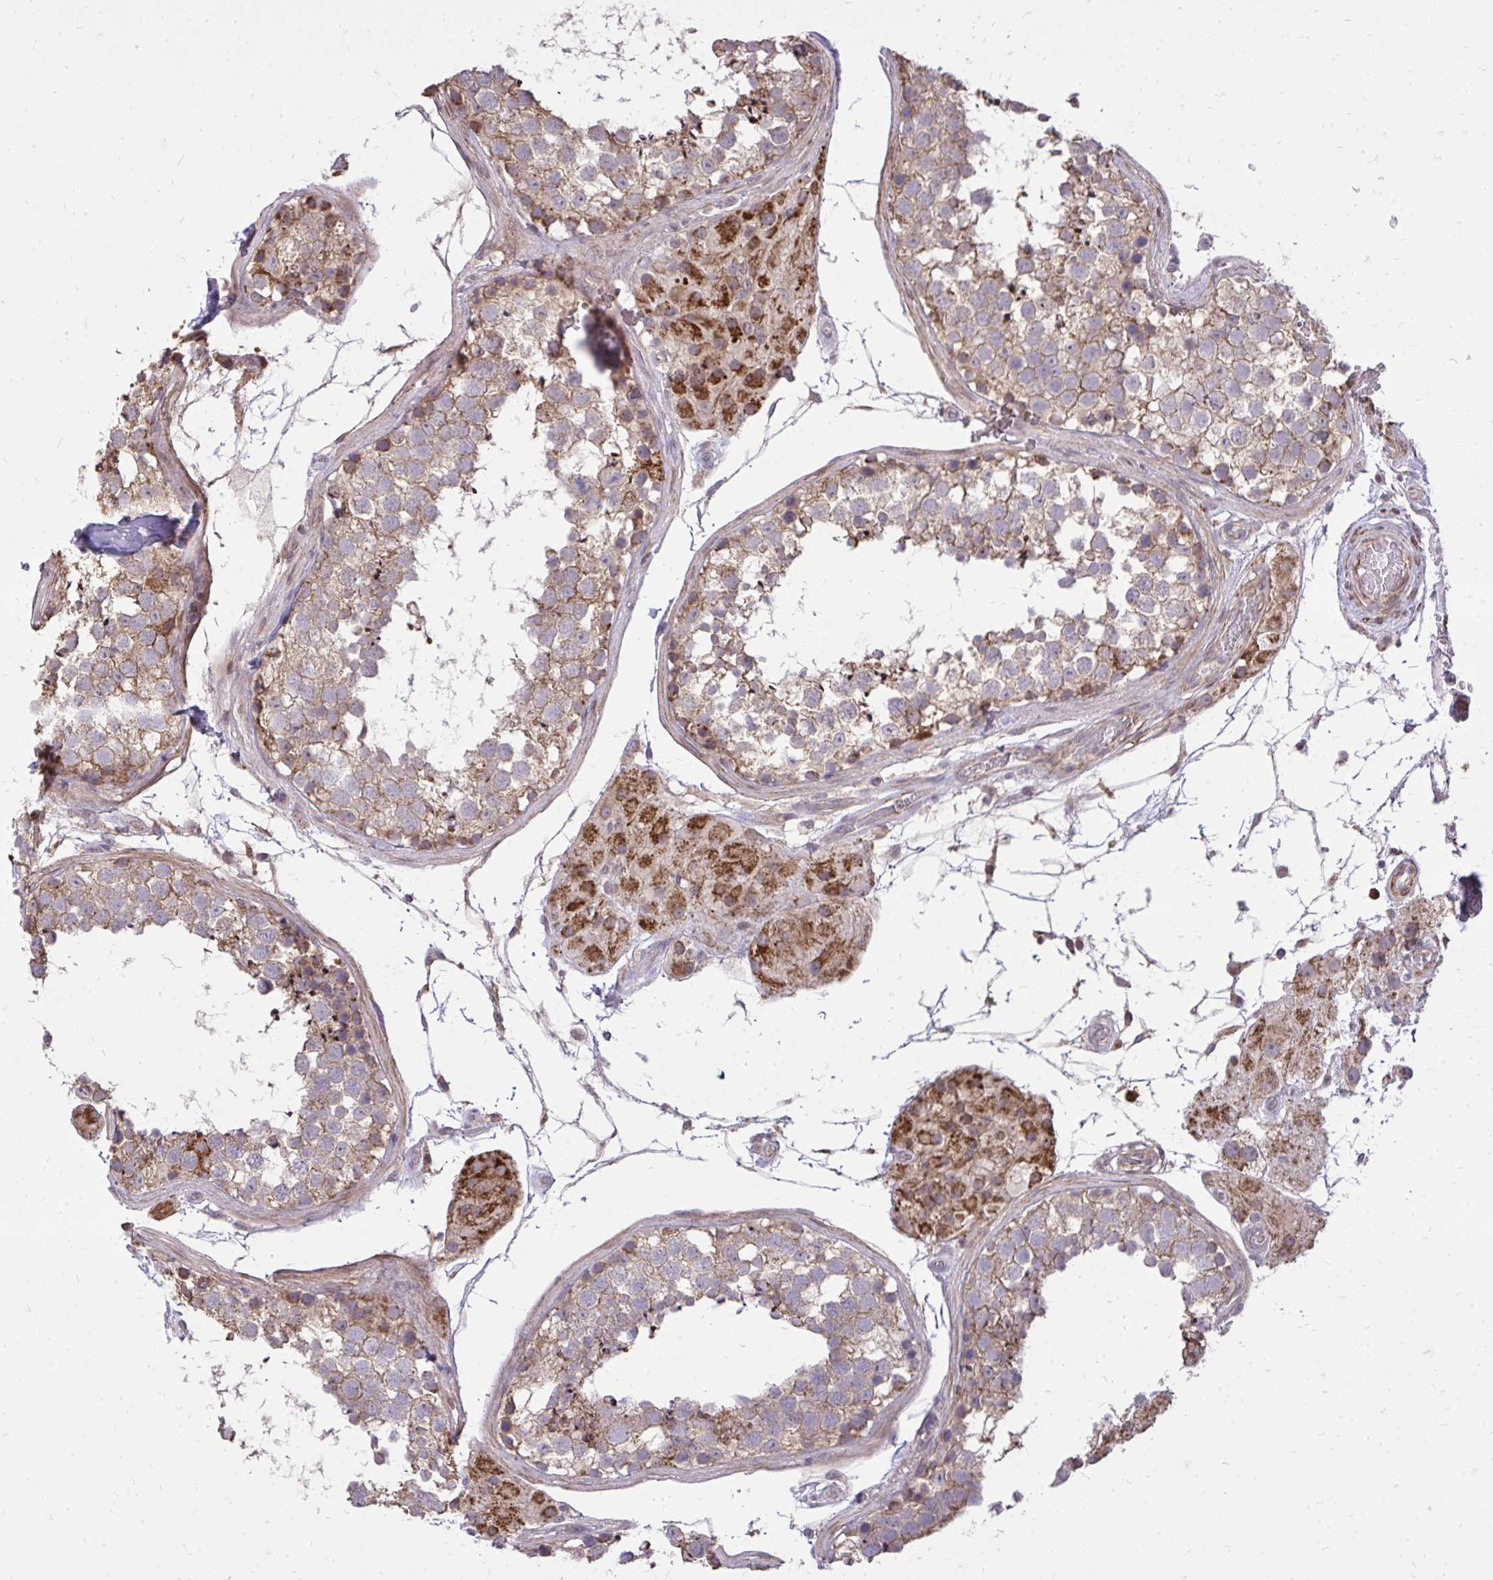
{"staining": {"intensity": "moderate", "quantity": ">75%", "location": "cytoplasmic/membranous"}, "tissue": "testis", "cell_type": "Cells in seminiferous ducts", "image_type": "normal", "snomed": [{"axis": "morphology", "description": "Normal tissue, NOS"}, {"axis": "morphology", "description": "Seminoma, NOS"}, {"axis": "topography", "description": "Testis"}], "caption": "This micrograph demonstrates IHC staining of benign testis, with medium moderate cytoplasmic/membranous expression in about >75% of cells in seminiferous ducts.", "gene": "SLC7A5", "patient": {"sex": "male", "age": 65}}